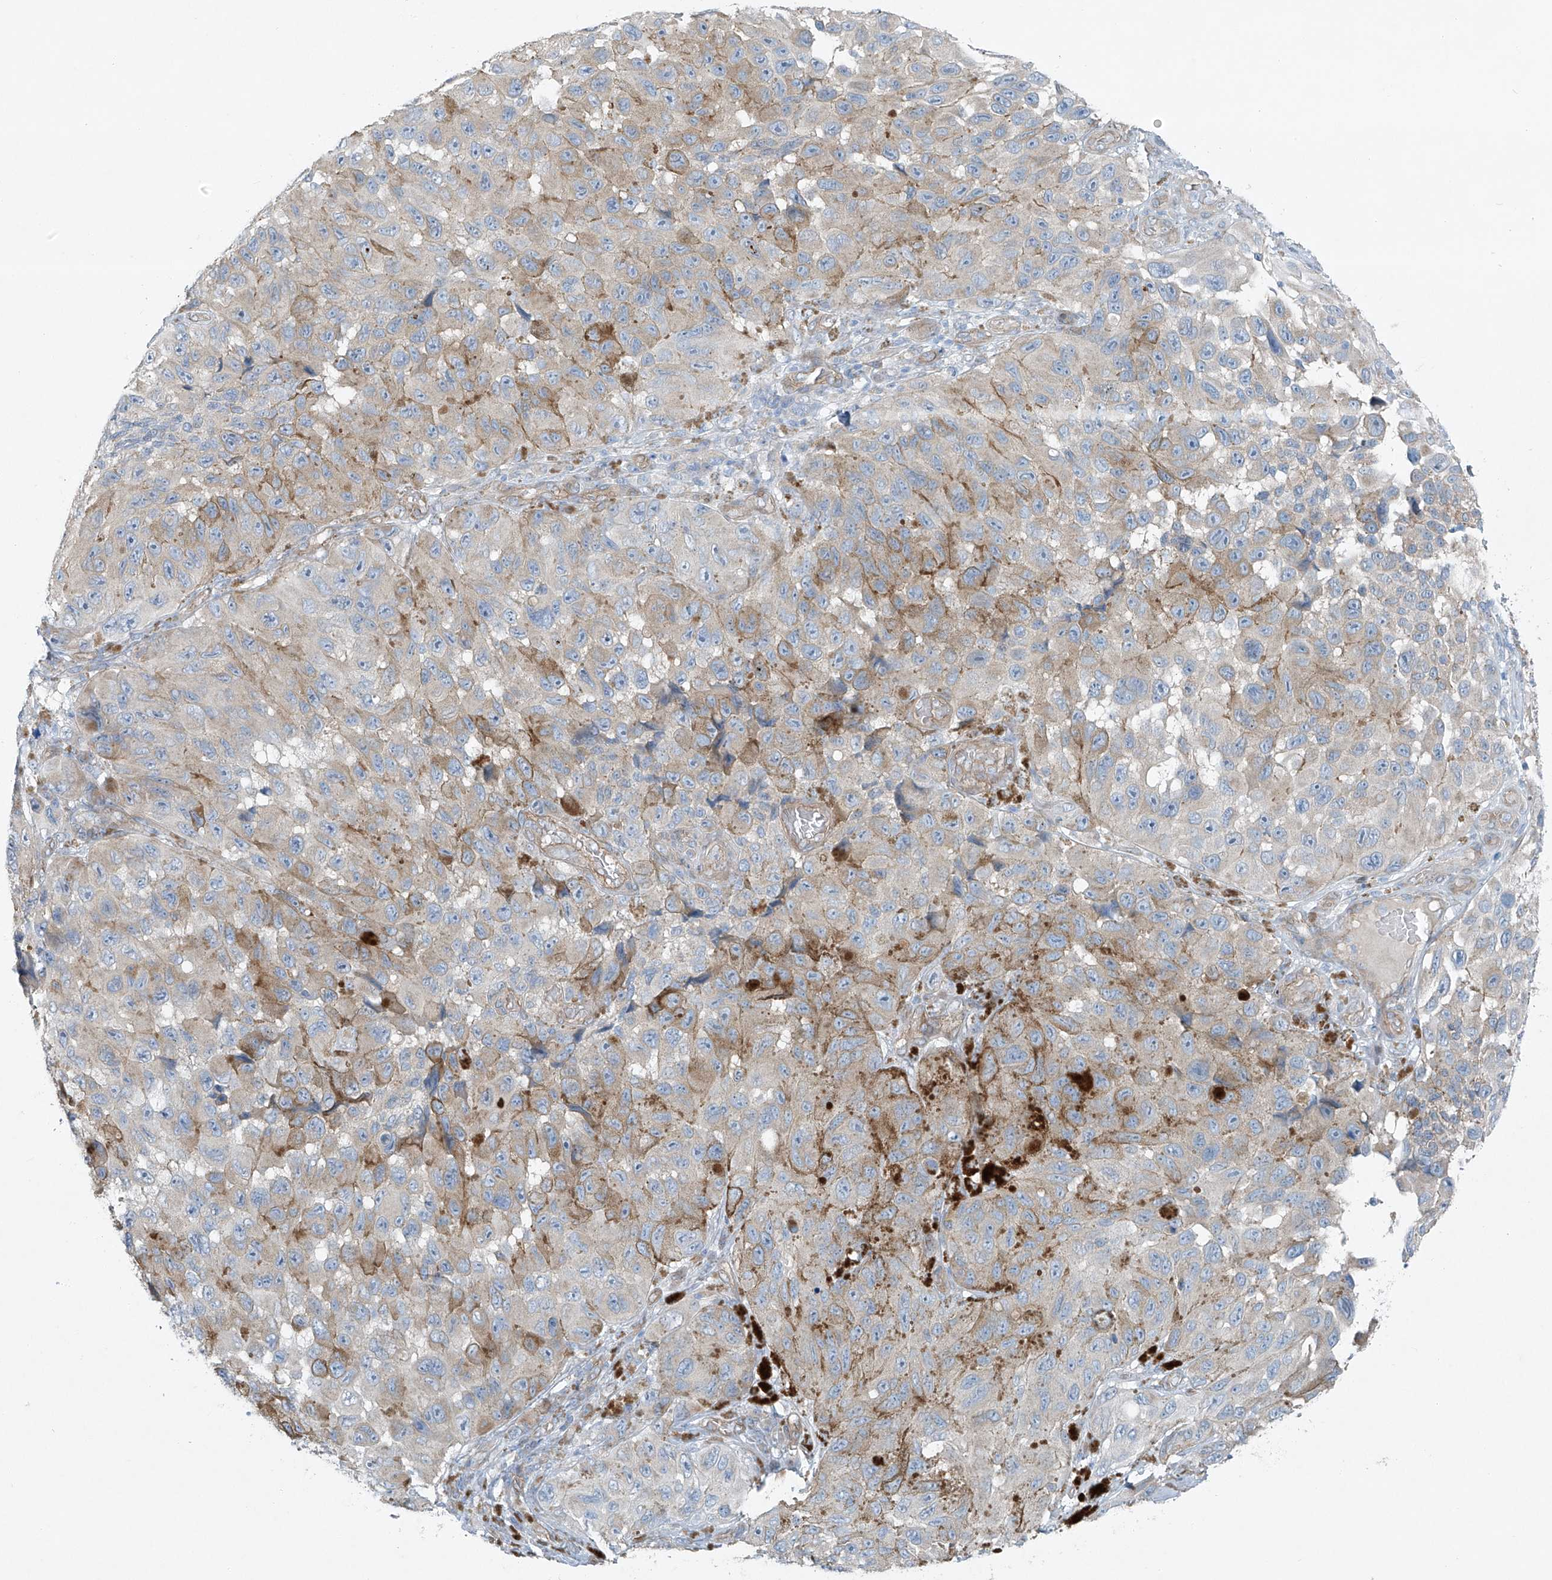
{"staining": {"intensity": "negative", "quantity": "none", "location": "none"}, "tissue": "melanoma", "cell_type": "Tumor cells", "image_type": "cancer", "snomed": [{"axis": "morphology", "description": "Malignant melanoma, NOS"}, {"axis": "topography", "description": "Skin"}], "caption": "An image of malignant melanoma stained for a protein exhibits no brown staining in tumor cells.", "gene": "TNS2", "patient": {"sex": "female", "age": 73}}